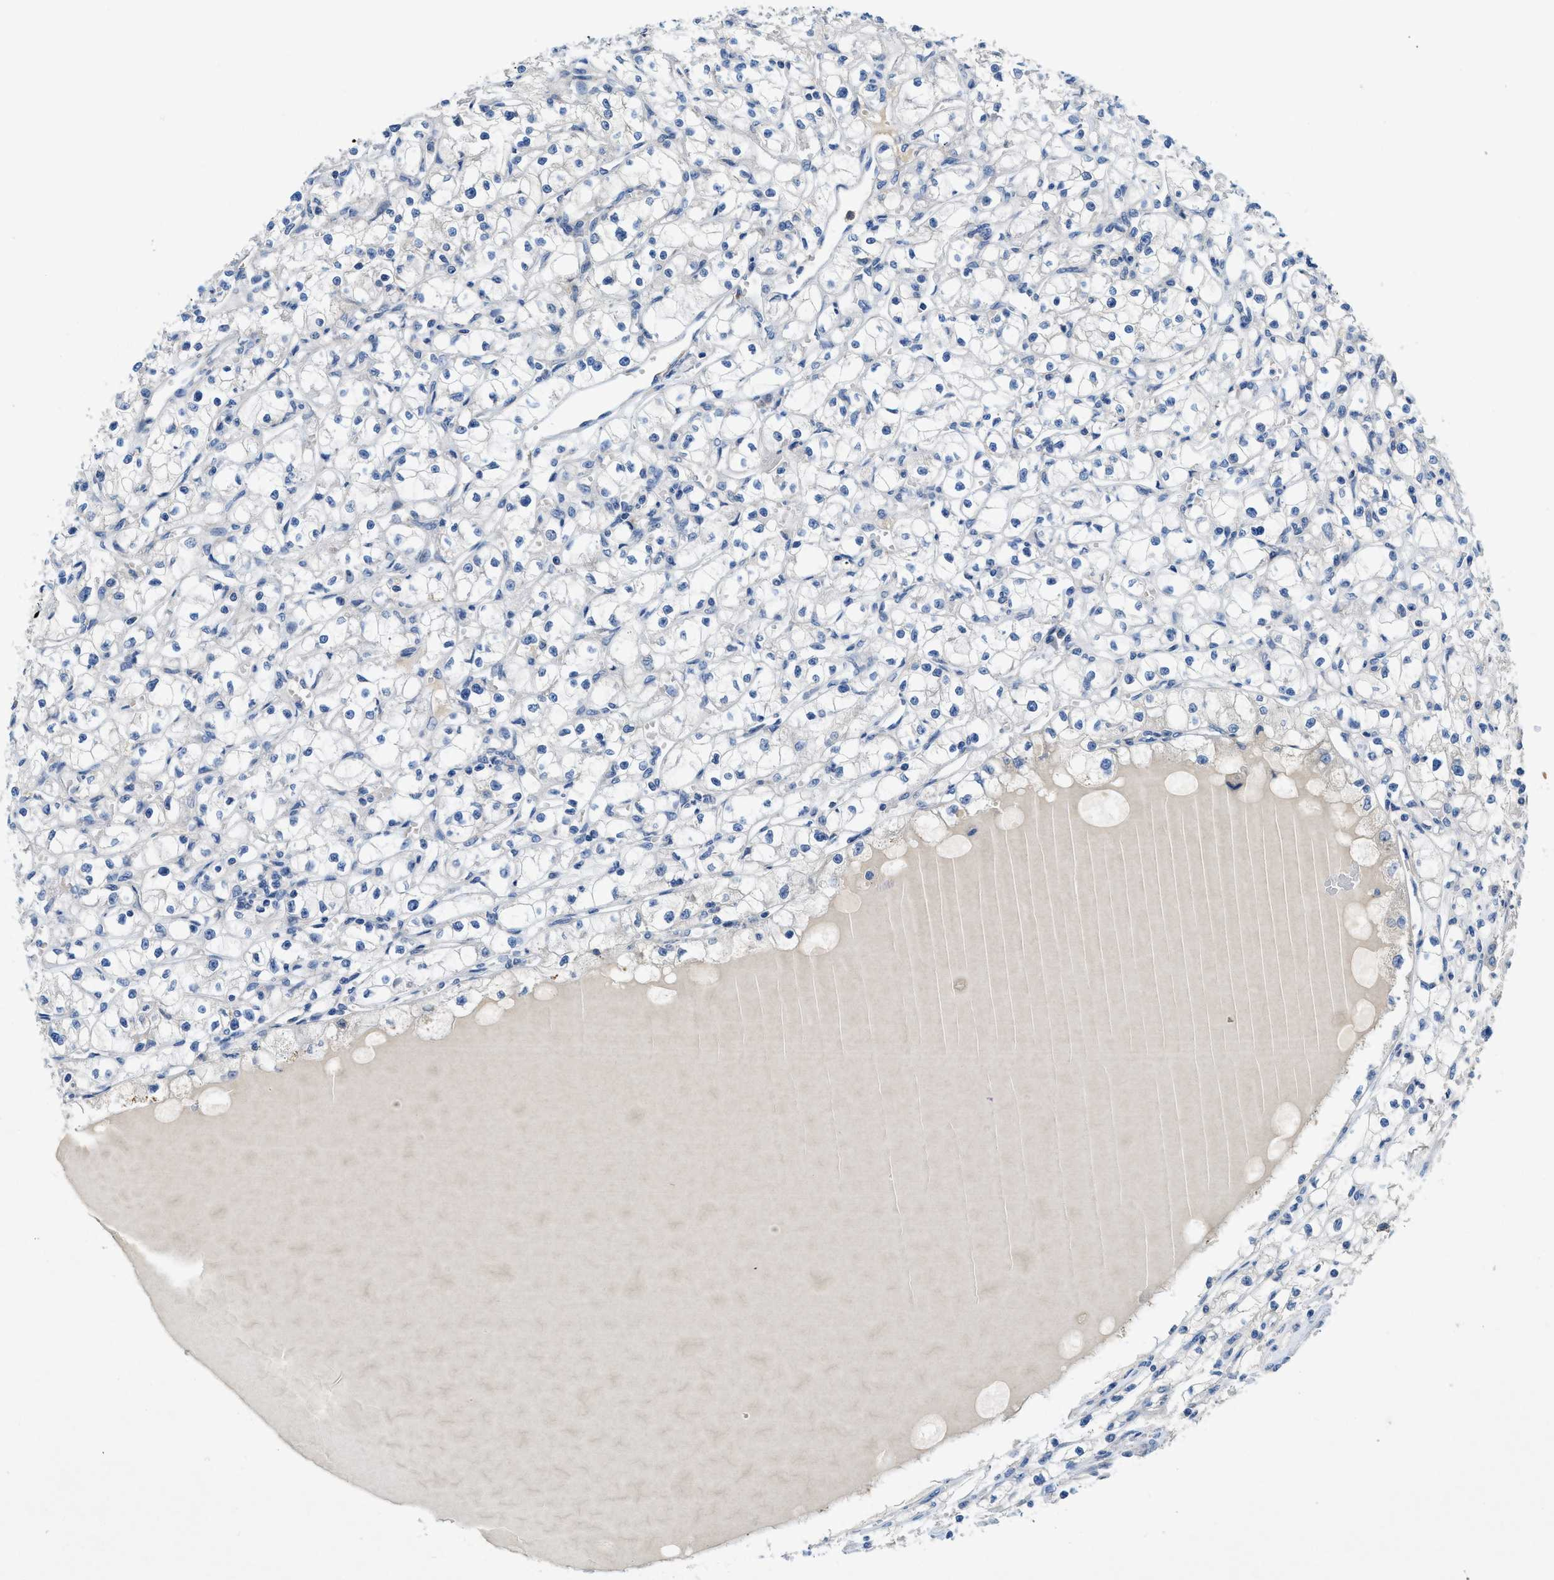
{"staining": {"intensity": "negative", "quantity": "none", "location": "none"}, "tissue": "renal cancer", "cell_type": "Tumor cells", "image_type": "cancer", "snomed": [{"axis": "morphology", "description": "Adenocarcinoma, NOS"}, {"axis": "topography", "description": "Kidney"}], "caption": "Immunohistochemistry of renal cancer (adenocarcinoma) shows no expression in tumor cells.", "gene": "RIPK2", "patient": {"sex": "male", "age": 56}}